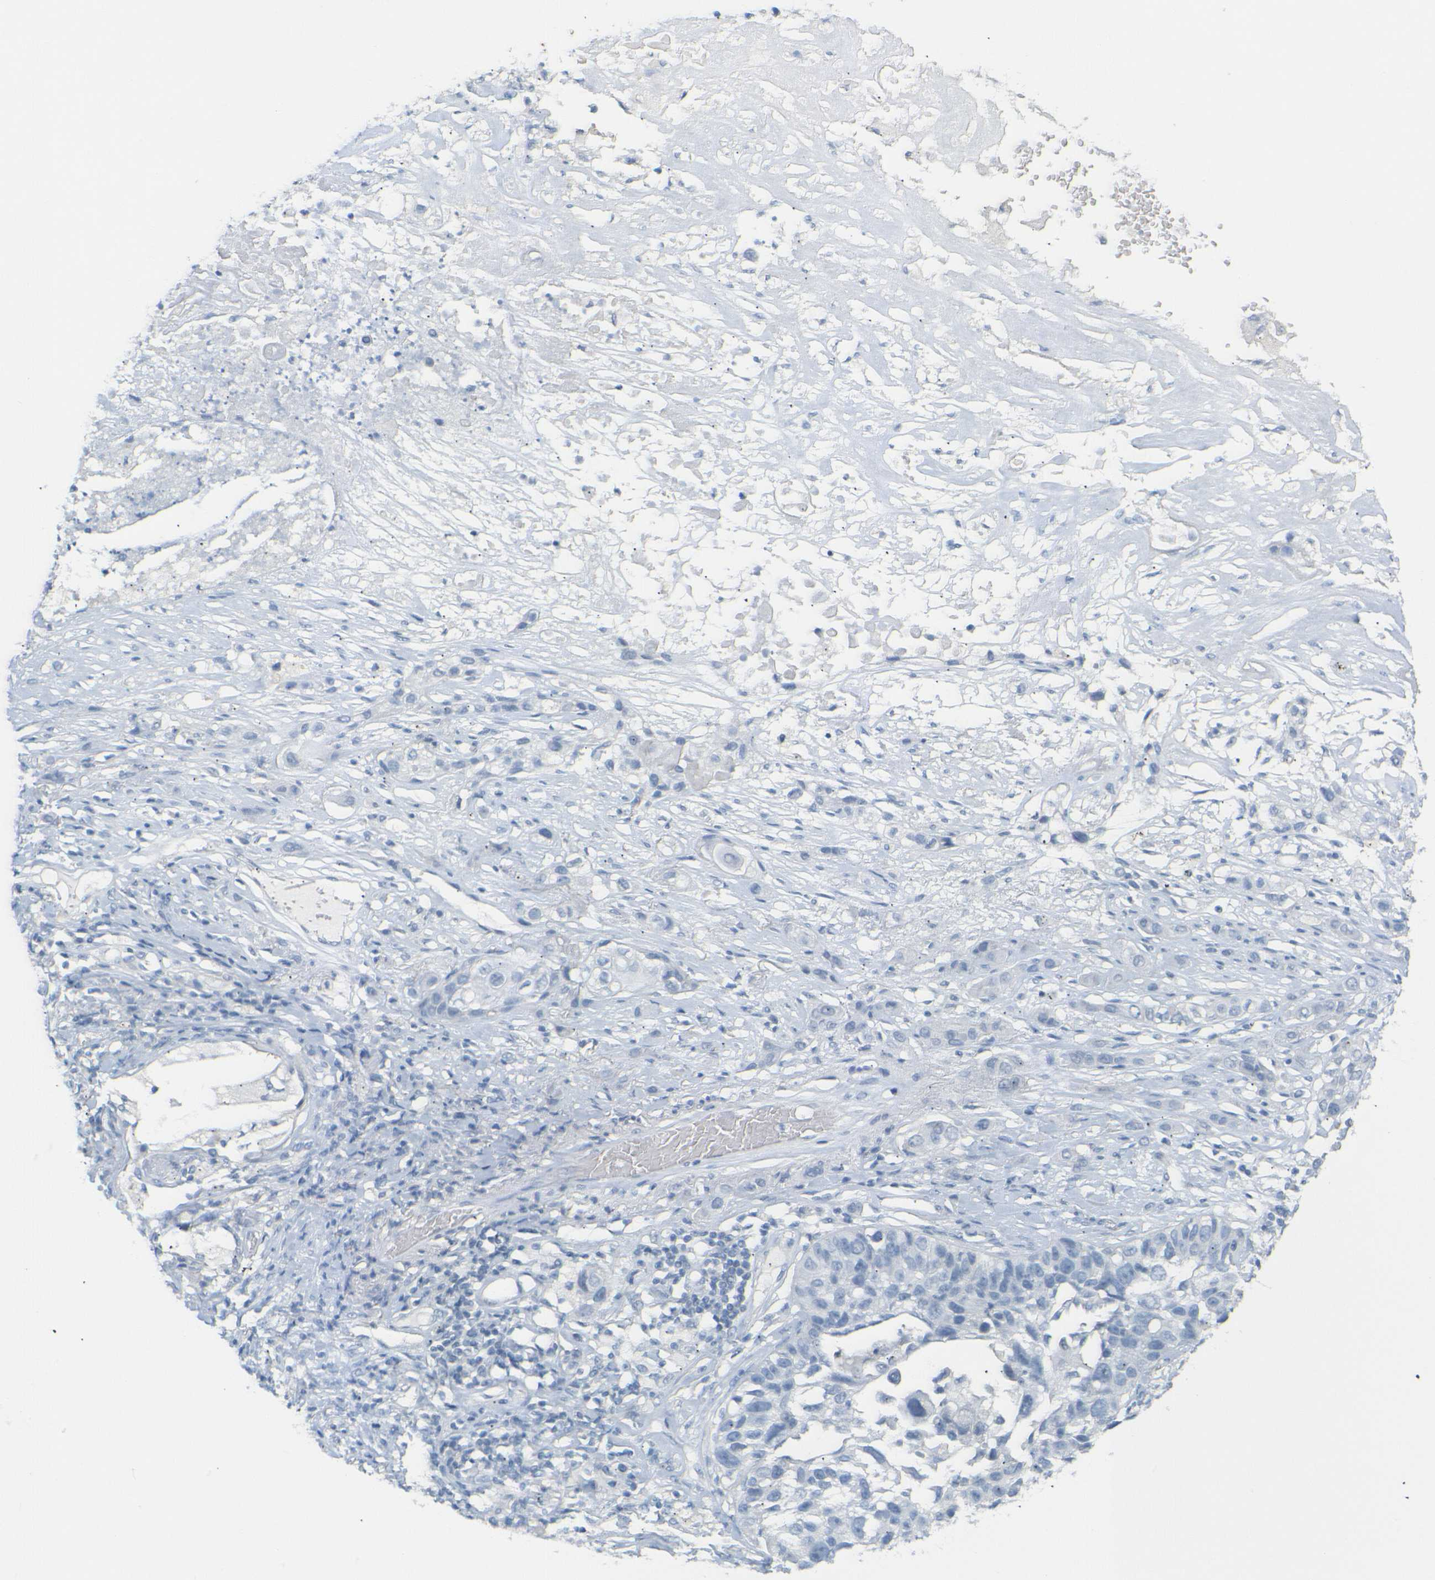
{"staining": {"intensity": "negative", "quantity": "none", "location": "none"}, "tissue": "lung cancer", "cell_type": "Tumor cells", "image_type": "cancer", "snomed": [{"axis": "morphology", "description": "Squamous cell carcinoma, NOS"}, {"axis": "topography", "description": "Lung"}], "caption": "This is a micrograph of immunohistochemistry (IHC) staining of lung squamous cell carcinoma, which shows no staining in tumor cells.", "gene": "OPN1SW", "patient": {"sex": "male", "age": 71}}